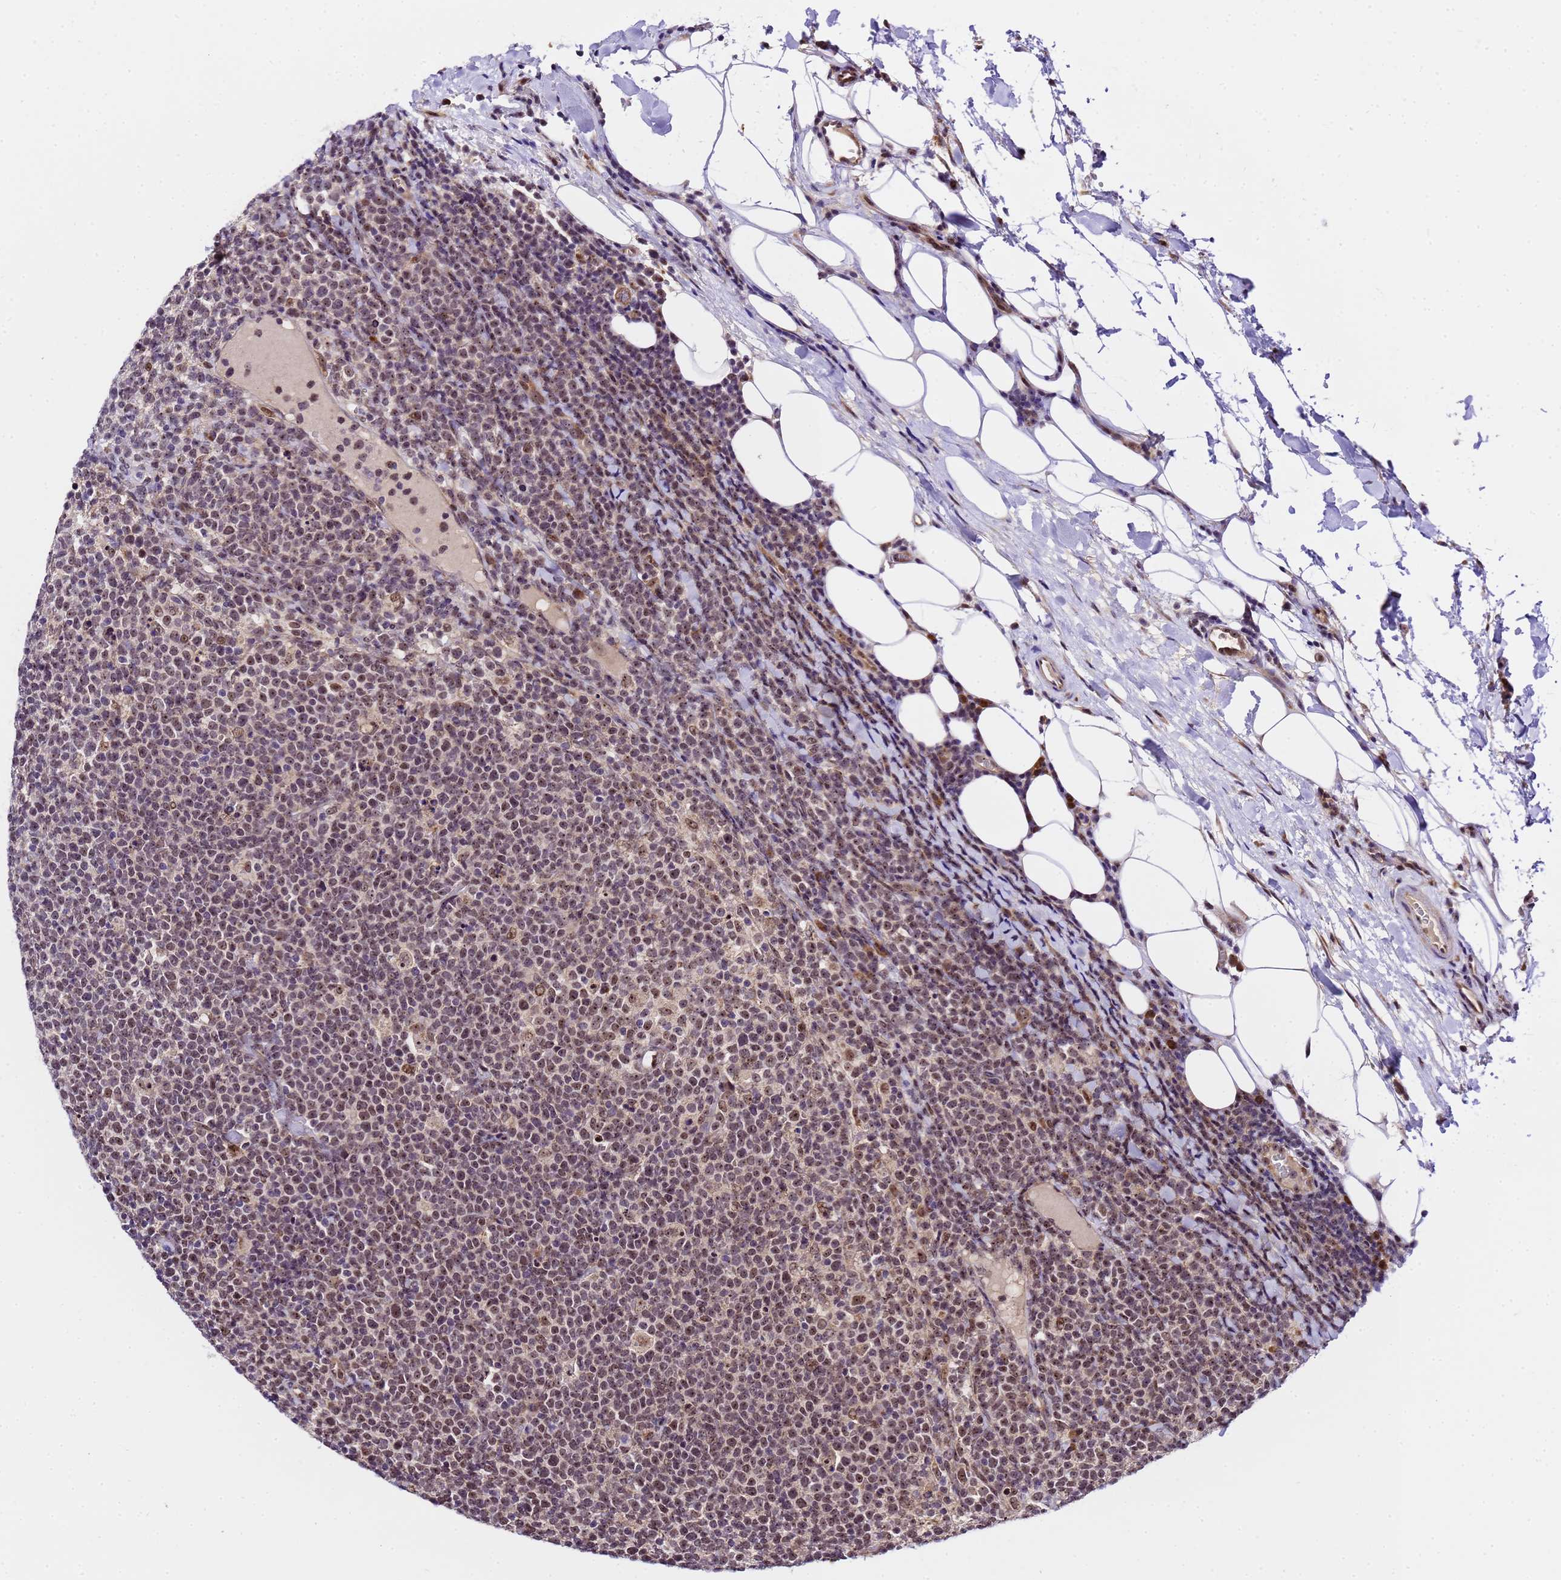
{"staining": {"intensity": "moderate", "quantity": "25%-75%", "location": "nuclear"}, "tissue": "lymphoma", "cell_type": "Tumor cells", "image_type": "cancer", "snomed": [{"axis": "morphology", "description": "Malignant lymphoma, non-Hodgkin's type, High grade"}, {"axis": "topography", "description": "Lymph node"}], "caption": "Protein staining exhibits moderate nuclear expression in approximately 25%-75% of tumor cells in malignant lymphoma, non-Hodgkin's type (high-grade).", "gene": "SLX4IP", "patient": {"sex": "male", "age": 61}}